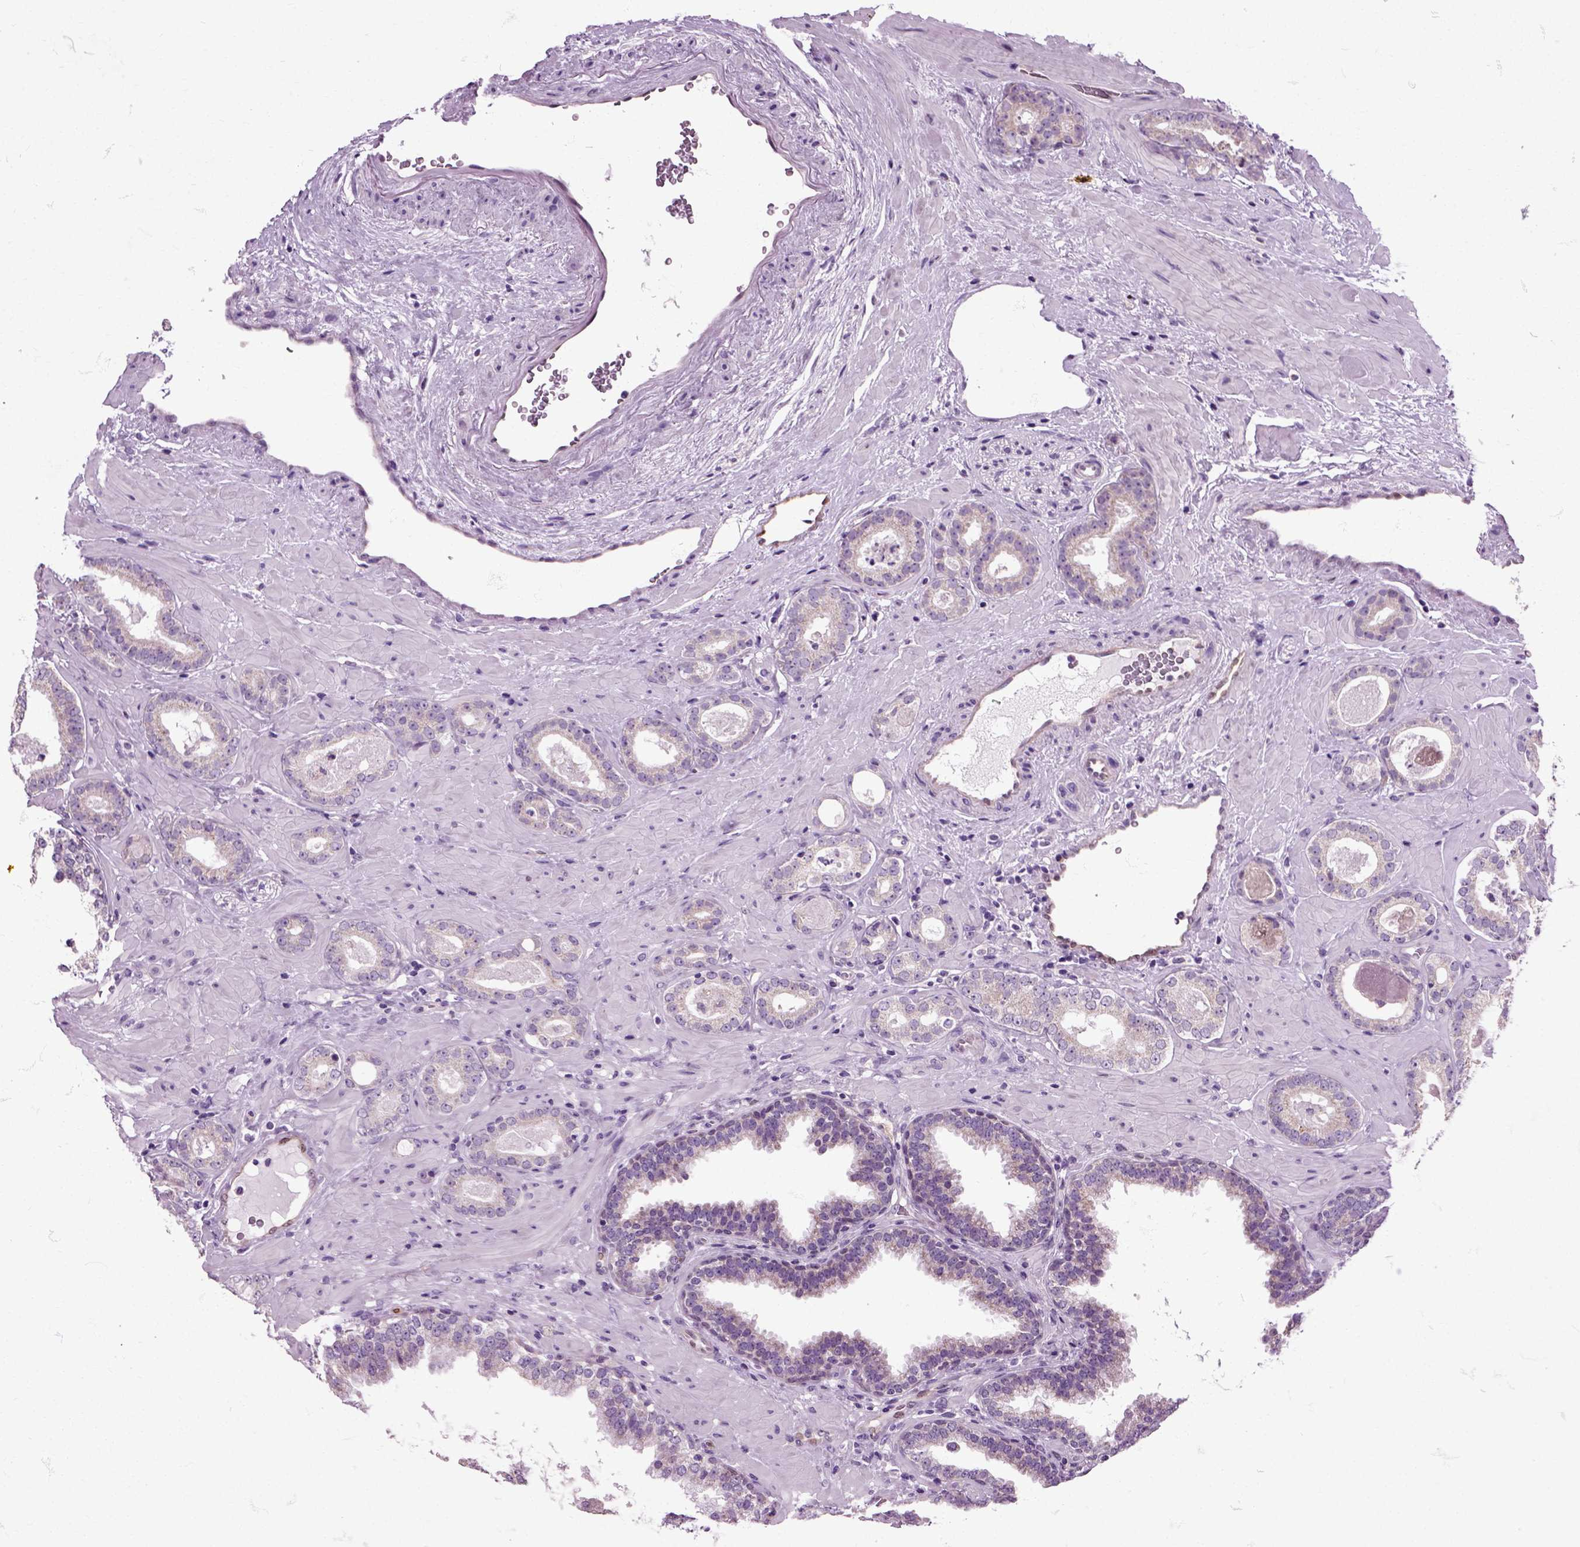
{"staining": {"intensity": "negative", "quantity": "none", "location": "none"}, "tissue": "prostate cancer", "cell_type": "Tumor cells", "image_type": "cancer", "snomed": [{"axis": "morphology", "description": "Adenocarcinoma, Low grade"}, {"axis": "topography", "description": "Prostate"}], "caption": "Tumor cells are negative for brown protein staining in prostate adenocarcinoma (low-grade). Brightfield microscopy of IHC stained with DAB (brown) and hematoxylin (blue), captured at high magnification.", "gene": "HSPA2", "patient": {"sex": "male", "age": 60}}